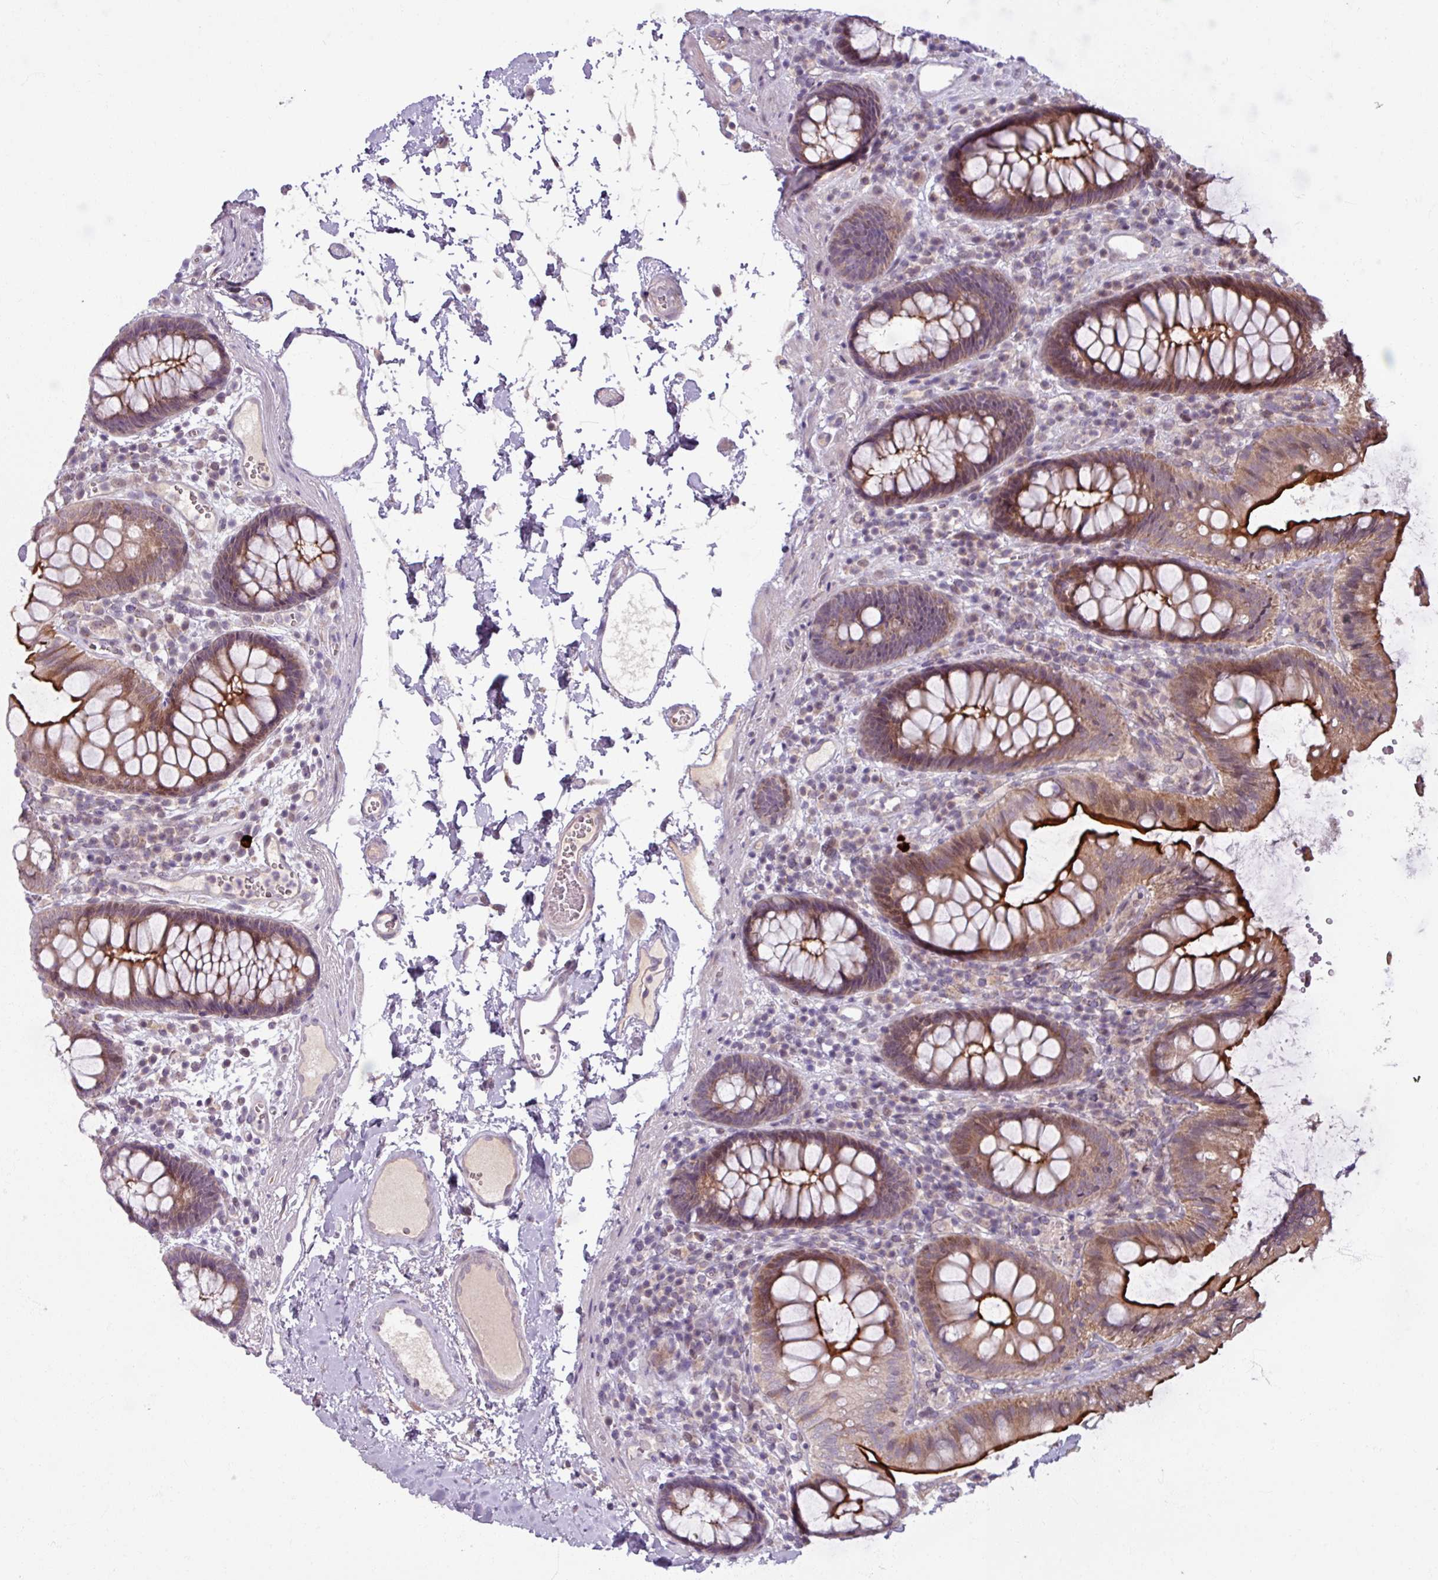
{"staining": {"intensity": "weak", "quantity": "25%-75%", "location": "cytoplasmic/membranous"}, "tissue": "colon", "cell_type": "Endothelial cells", "image_type": "normal", "snomed": [{"axis": "morphology", "description": "Normal tissue, NOS"}, {"axis": "topography", "description": "Colon"}], "caption": "Colon stained with DAB immunohistochemistry (IHC) reveals low levels of weak cytoplasmic/membranous positivity in about 25%-75% of endothelial cells. The staining is performed using DAB (3,3'-diaminobenzidine) brown chromogen to label protein expression. The nuclei are counter-stained blue using hematoxylin.", "gene": "OGFOD3", "patient": {"sex": "male", "age": 84}}